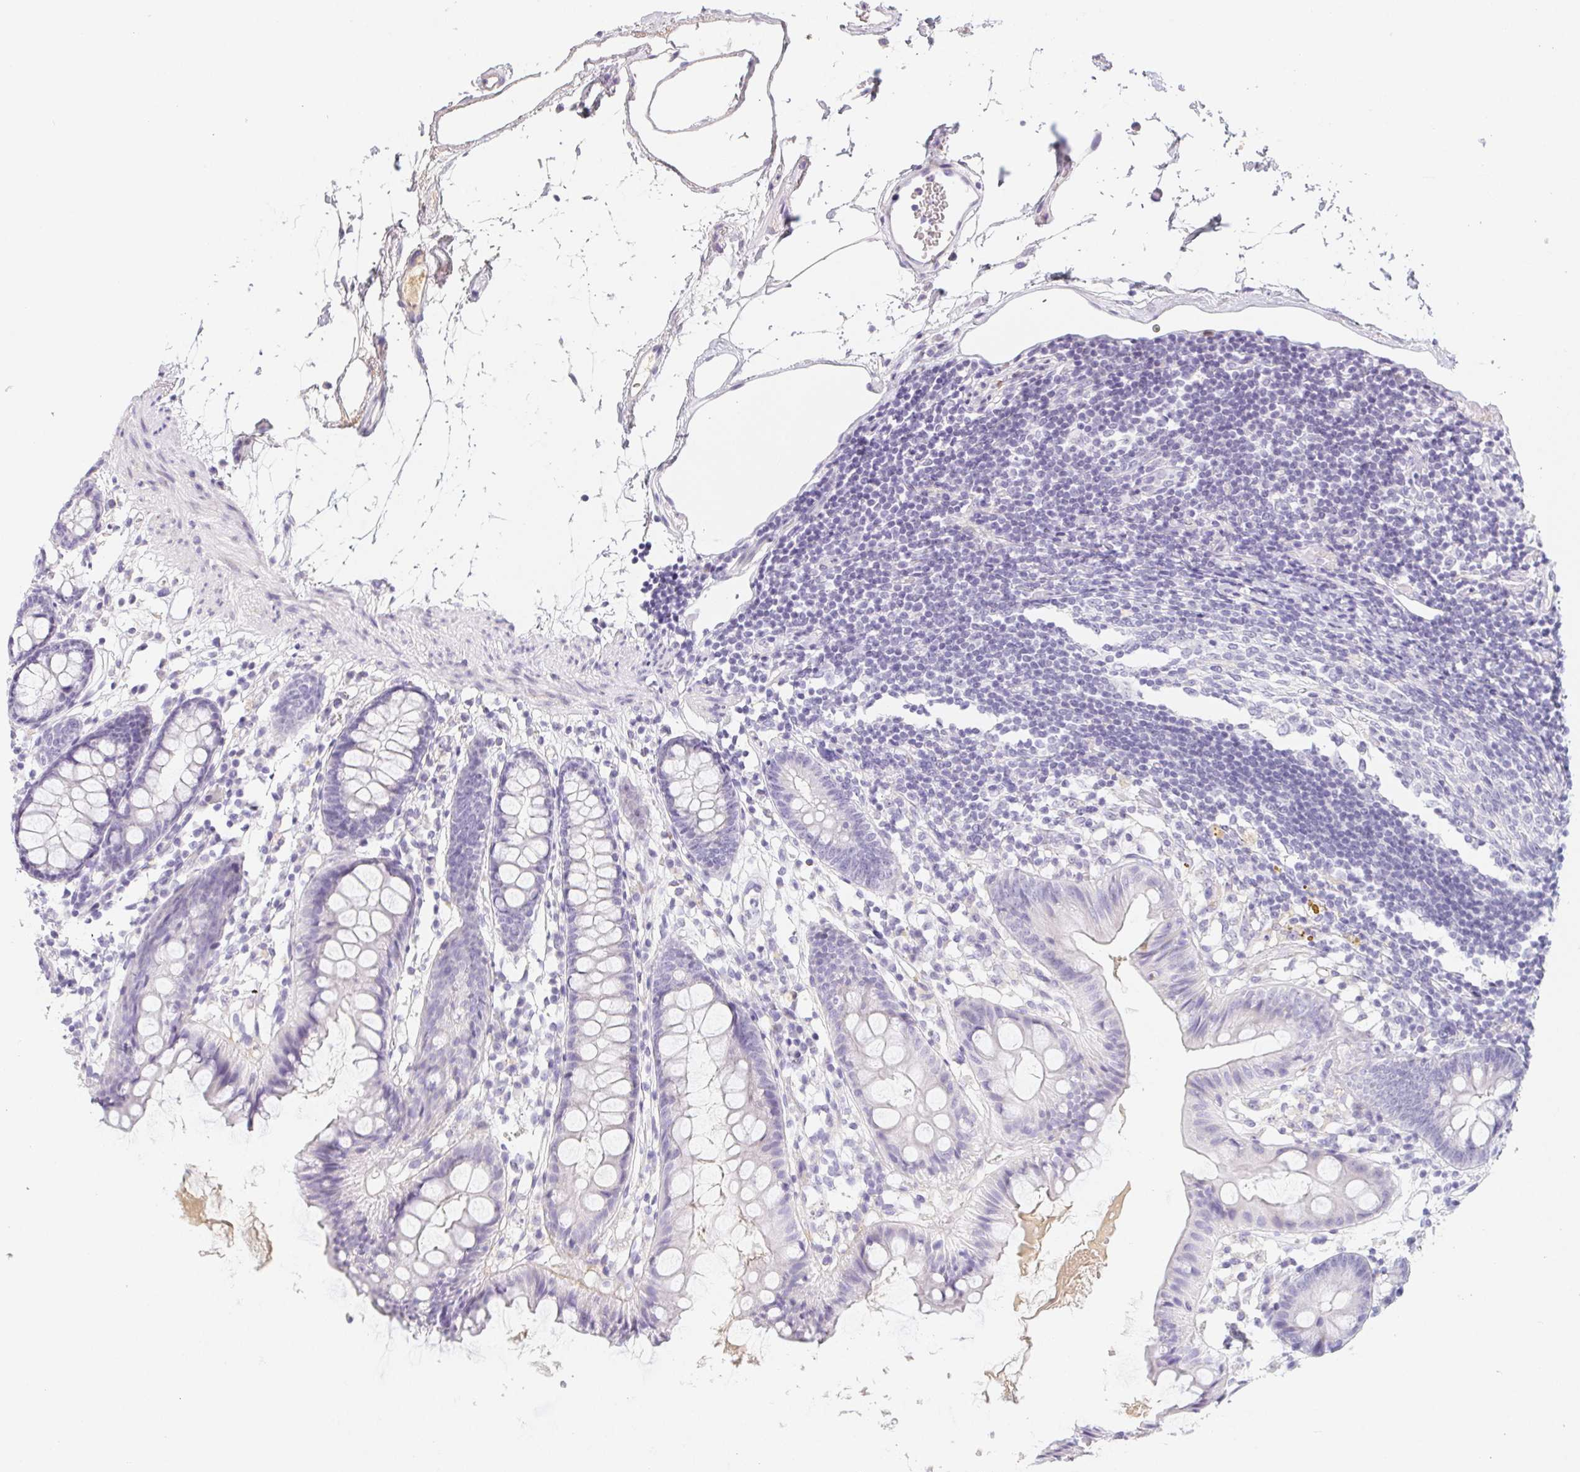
{"staining": {"intensity": "negative", "quantity": "none", "location": "none"}, "tissue": "colon", "cell_type": "Endothelial cells", "image_type": "normal", "snomed": [{"axis": "morphology", "description": "Normal tissue, NOS"}, {"axis": "topography", "description": "Colon"}], "caption": "The photomicrograph exhibits no significant staining in endothelial cells of colon.", "gene": "ITIH2", "patient": {"sex": "female", "age": 84}}